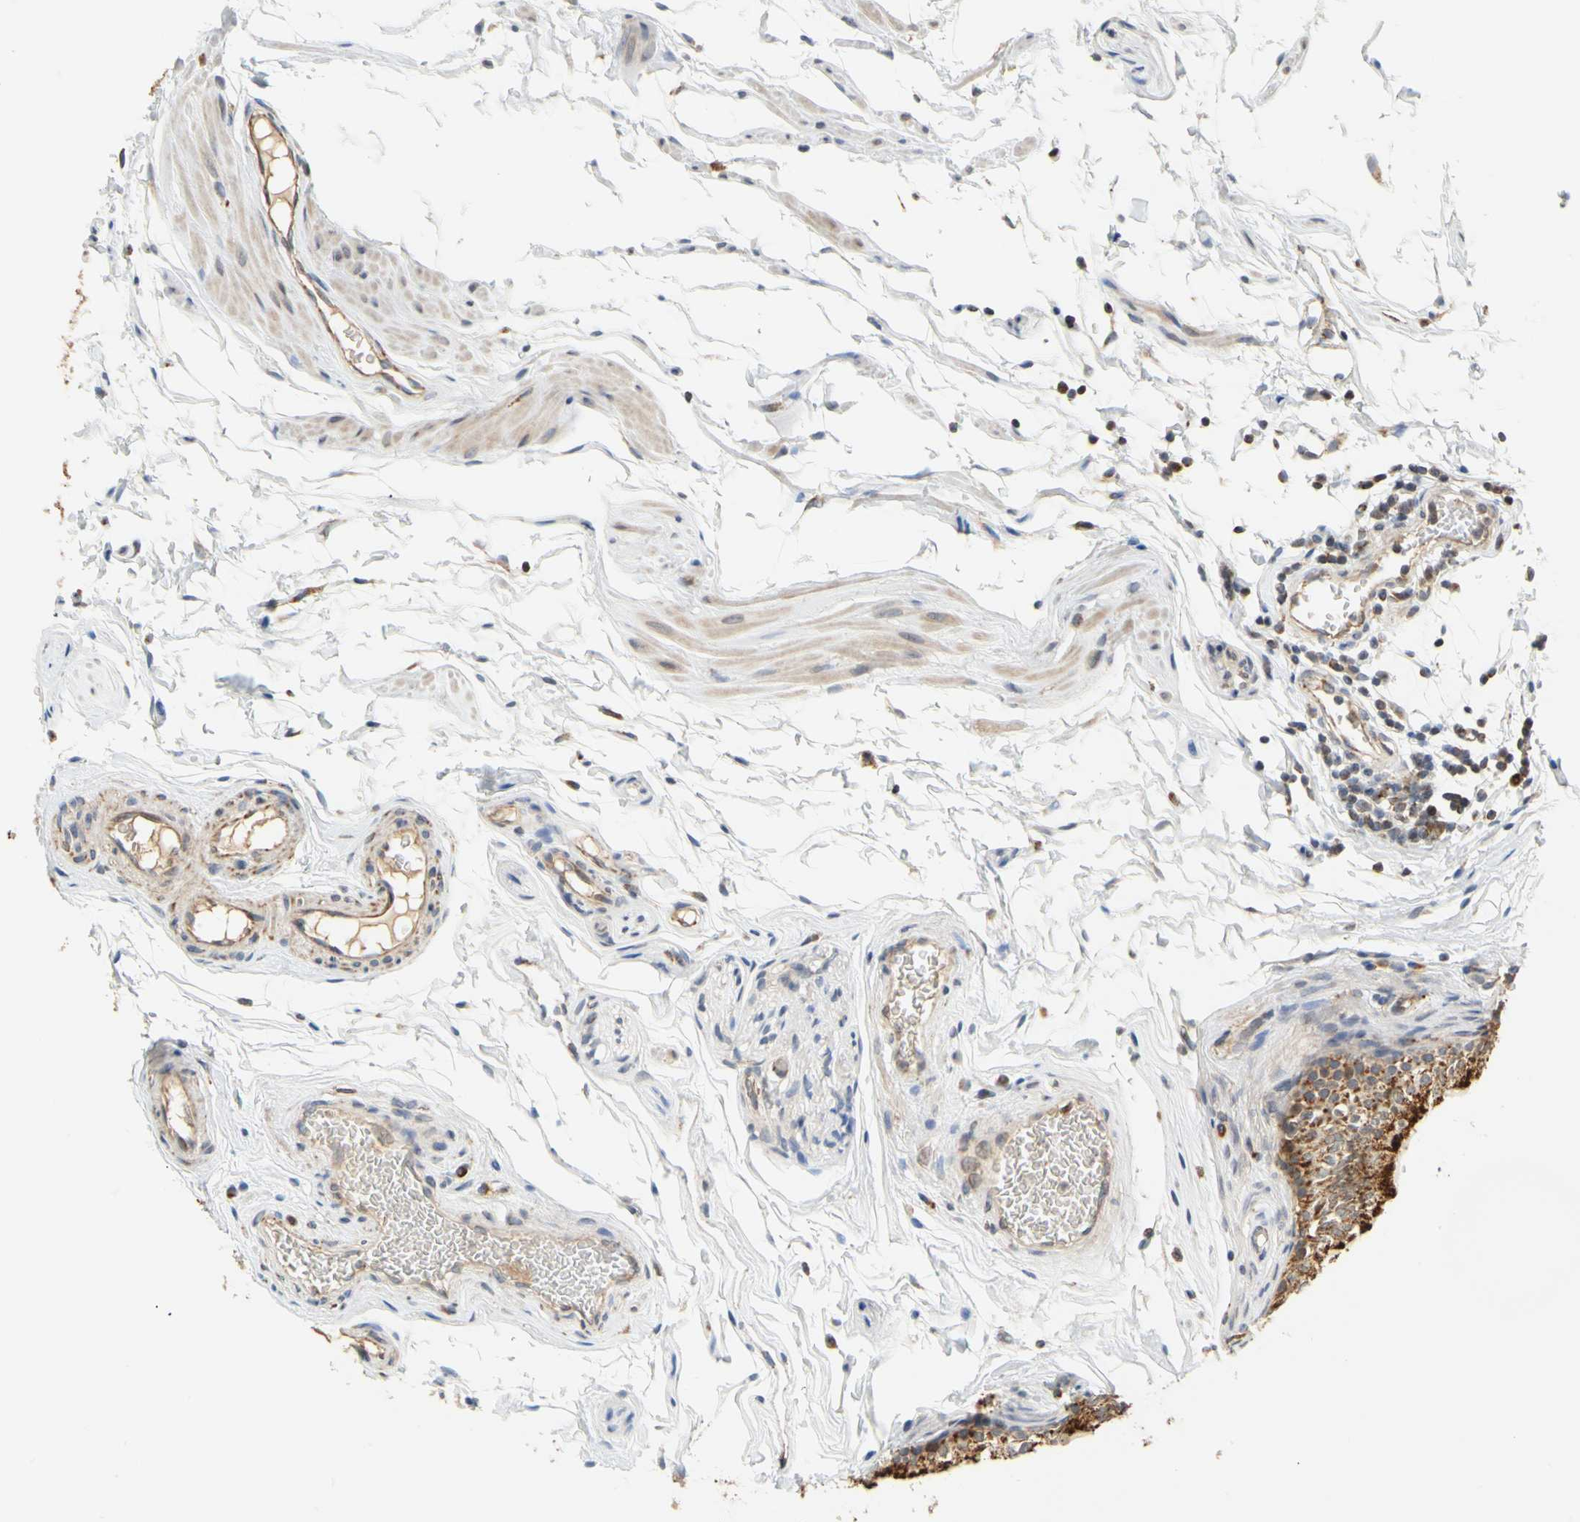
{"staining": {"intensity": "moderate", "quantity": ">75%", "location": "cytoplasmic/membranous"}, "tissue": "epididymis", "cell_type": "Glandular cells", "image_type": "normal", "snomed": [{"axis": "morphology", "description": "Normal tissue, NOS"}, {"axis": "topography", "description": "Testis"}, {"axis": "topography", "description": "Epididymis"}], "caption": "Epididymis stained with DAB IHC displays medium levels of moderate cytoplasmic/membranous expression in approximately >75% of glandular cells.", "gene": "SFXN3", "patient": {"sex": "male", "age": 36}}